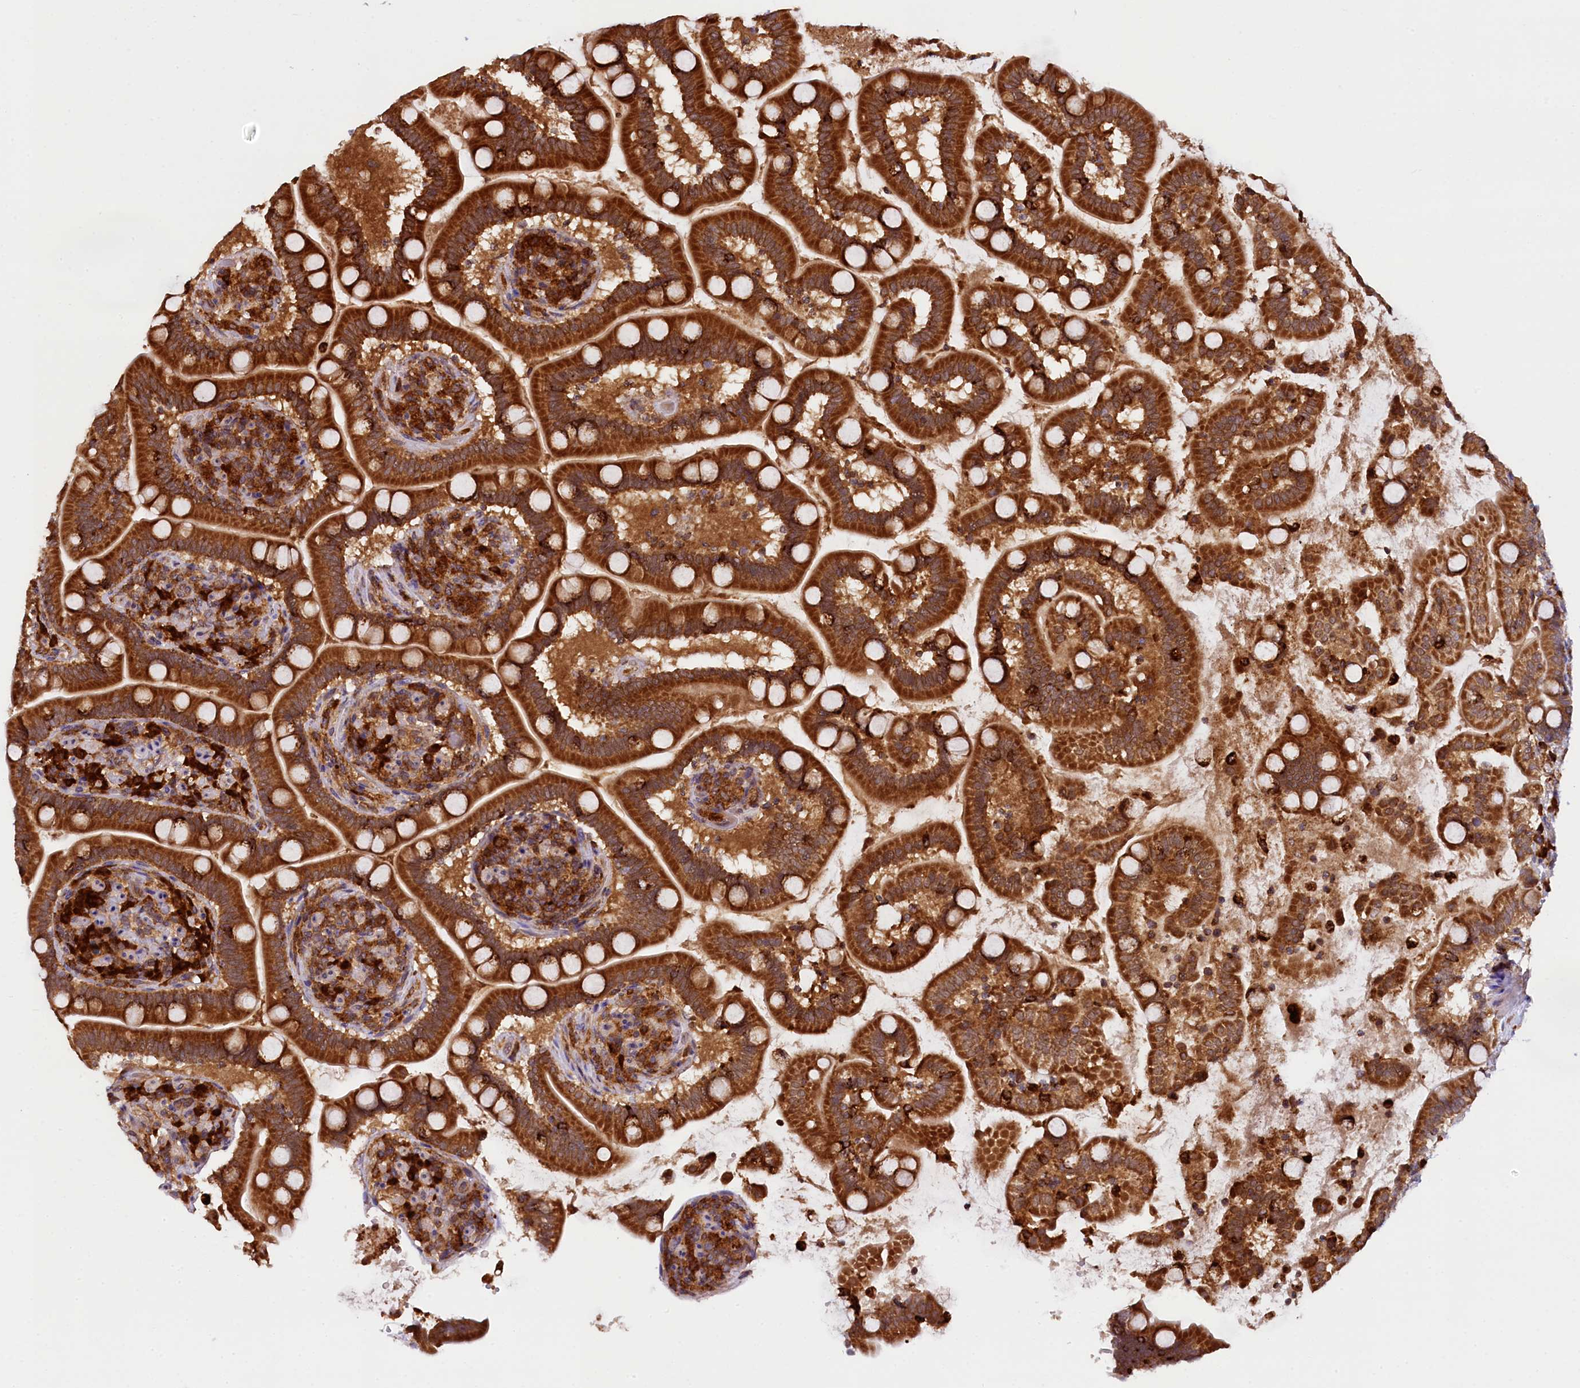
{"staining": {"intensity": "strong", "quantity": ">75%", "location": "cytoplasmic/membranous"}, "tissue": "small intestine", "cell_type": "Glandular cells", "image_type": "normal", "snomed": [{"axis": "morphology", "description": "Normal tissue, NOS"}, {"axis": "topography", "description": "Small intestine"}], "caption": "Immunohistochemical staining of normal small intestine demonstrates strong cytoplasmic/membranous protein staining in about >75% of glandular cells.", "gene": "UFM1", "patient": {"sex": "female", "age": 64}}